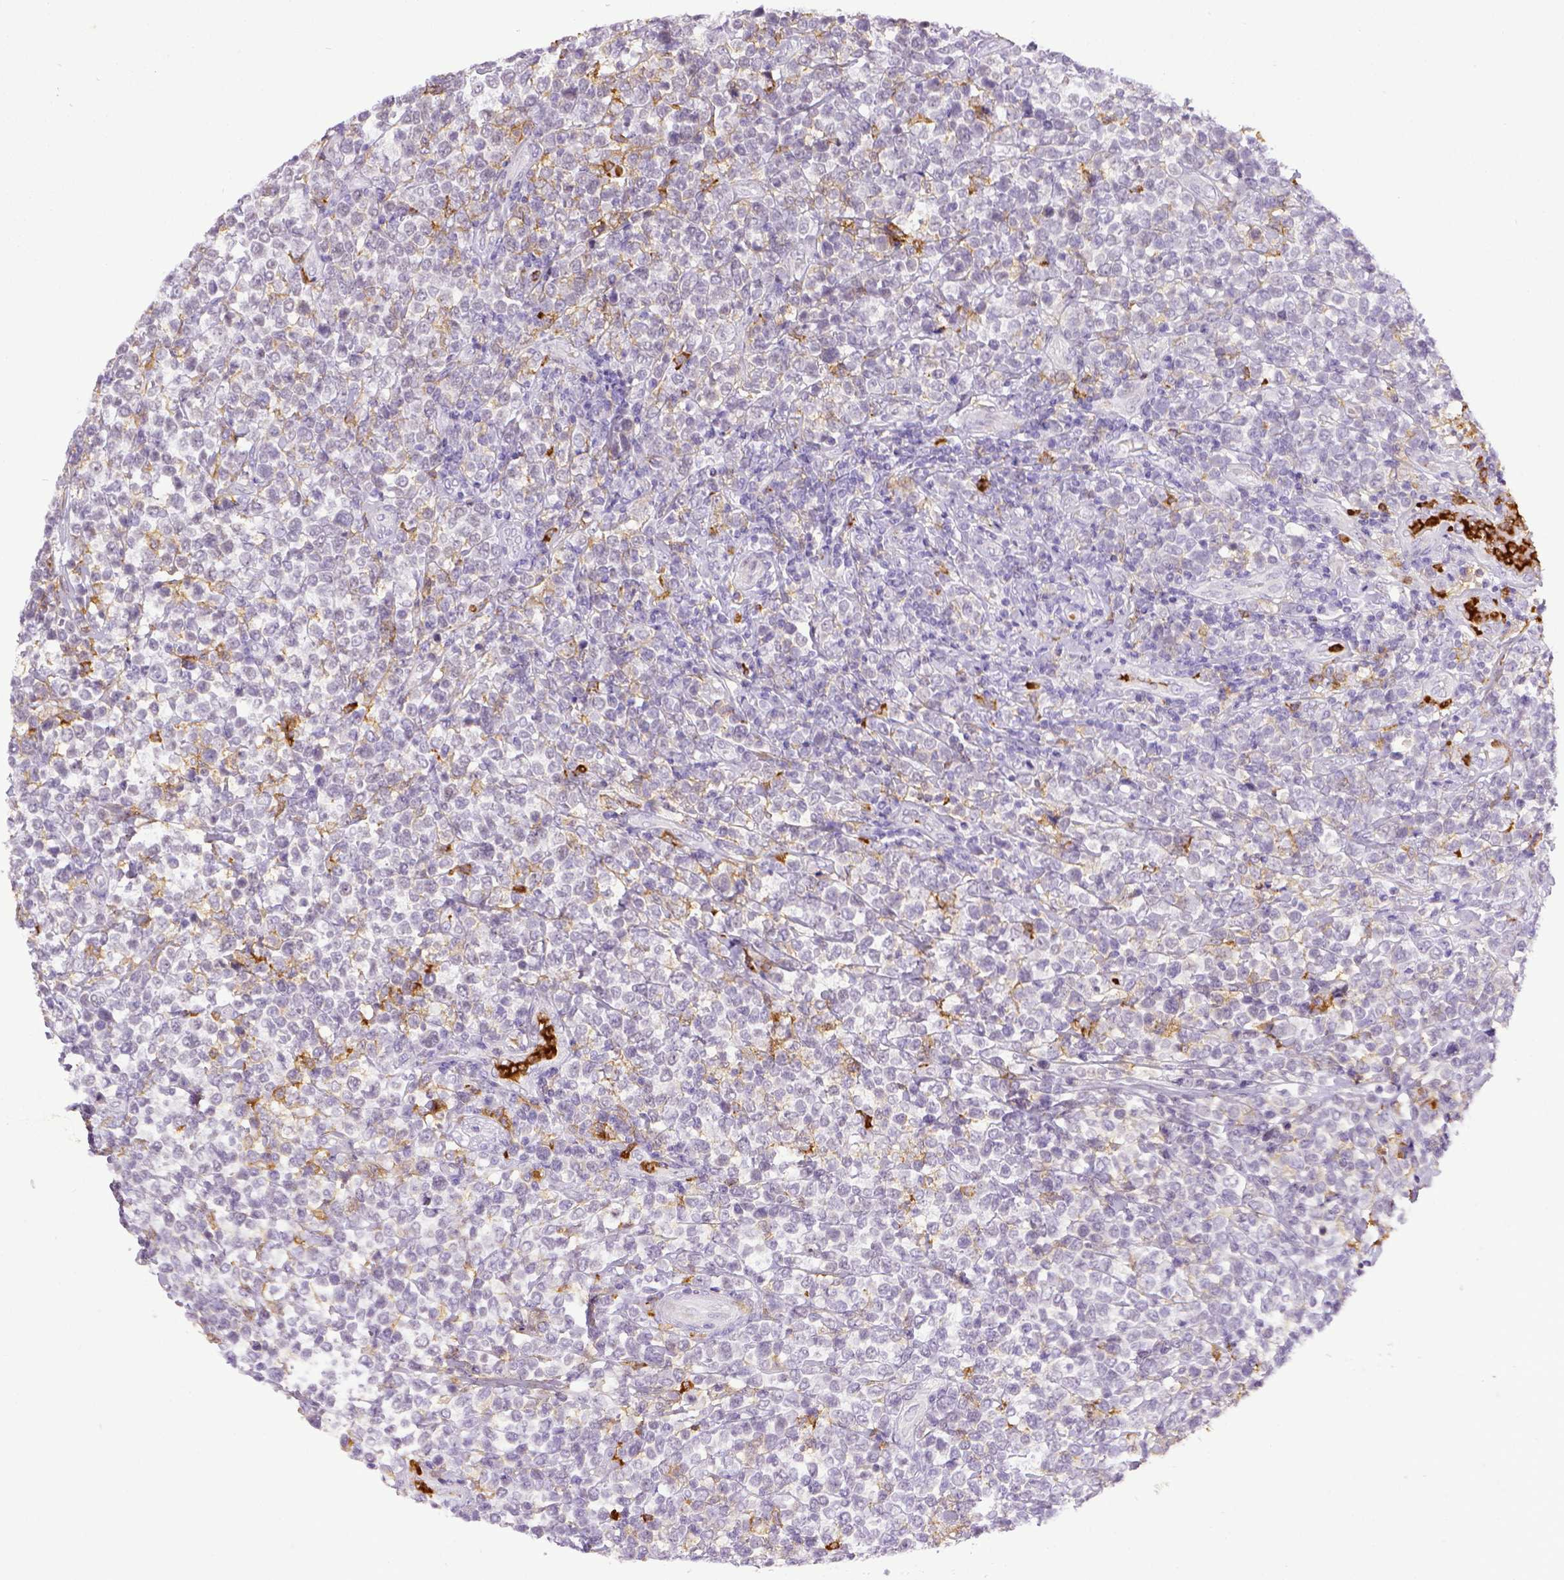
{"staining": {"intensity": "negative", "quantity": "none", "location": "none"}, "tissue": "lymphoma", "cell_type": "Tumor cells", "image_type": "cancer", "snomed": [{"axis": "morphology", "description": "Malignant lymphoma, non-Hodgkin's type, High grade"}, {"axis": "topography", "description": "Soft tissue"}], "caption": "High-grade malignant lymphoma, non-Hodgkin's type stained for a protein using immunohistochemistry (IHC) reveals no staining tumor cells.", "gene": "ITGAM", "patient": {"sex": "female", "age": 56}}